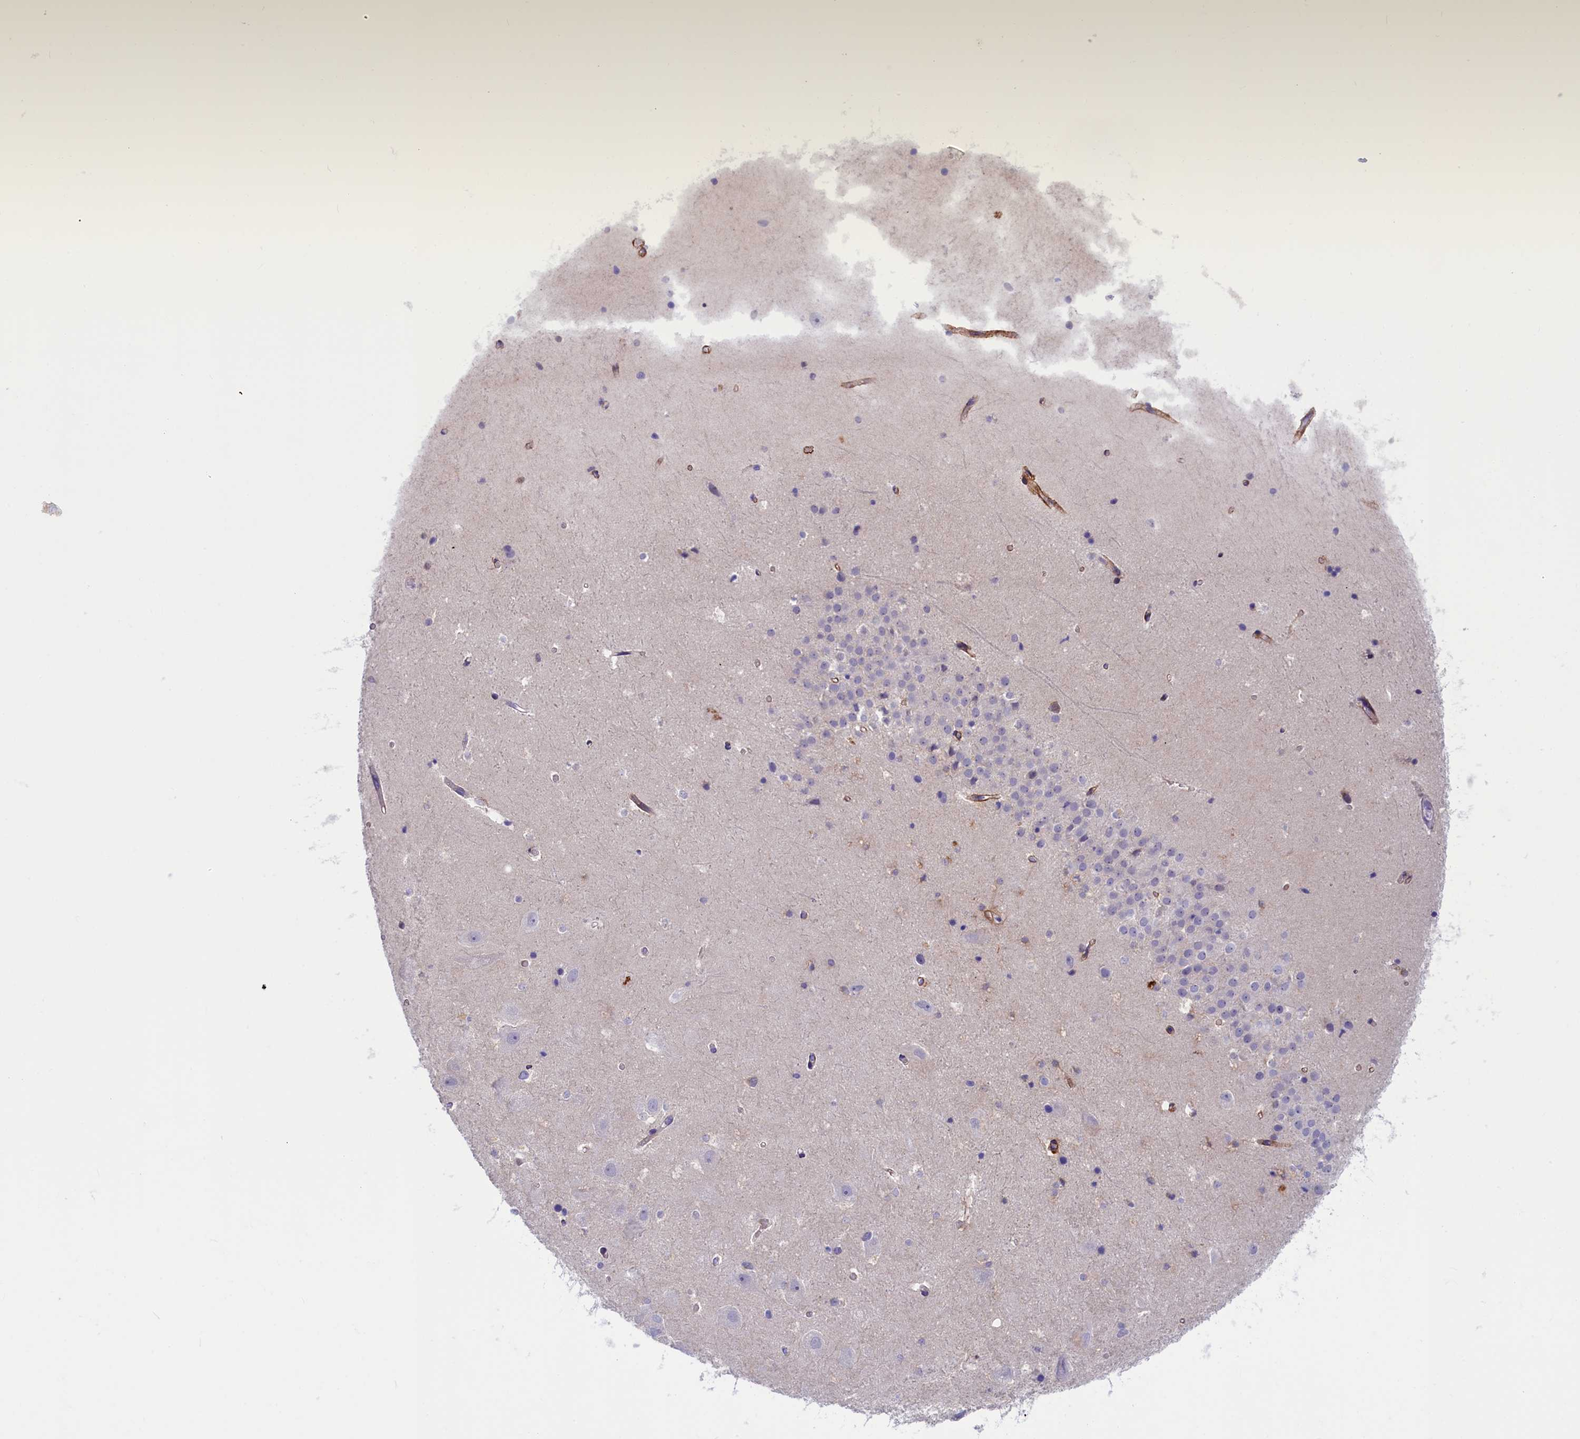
{"staining": {"intensity": "negative", "quantity": "none", "location": "none"}, "tissue": "hippocampus", "cell_type": "Glial cells", "image_type": "normal", "snomed": [{"axis": "morphology", "description": "Normal tissue, NOS"}, {"axis": "topography", "description": "Hippocampus"}], "caption": "DAB (3,3'-diaminobenzidine) immunohistochemical staining of normal hippocampus reveals no significant expression in glial cells.", "gene": "LOXL1", "patient": {"sex": "female", "age": 52}}